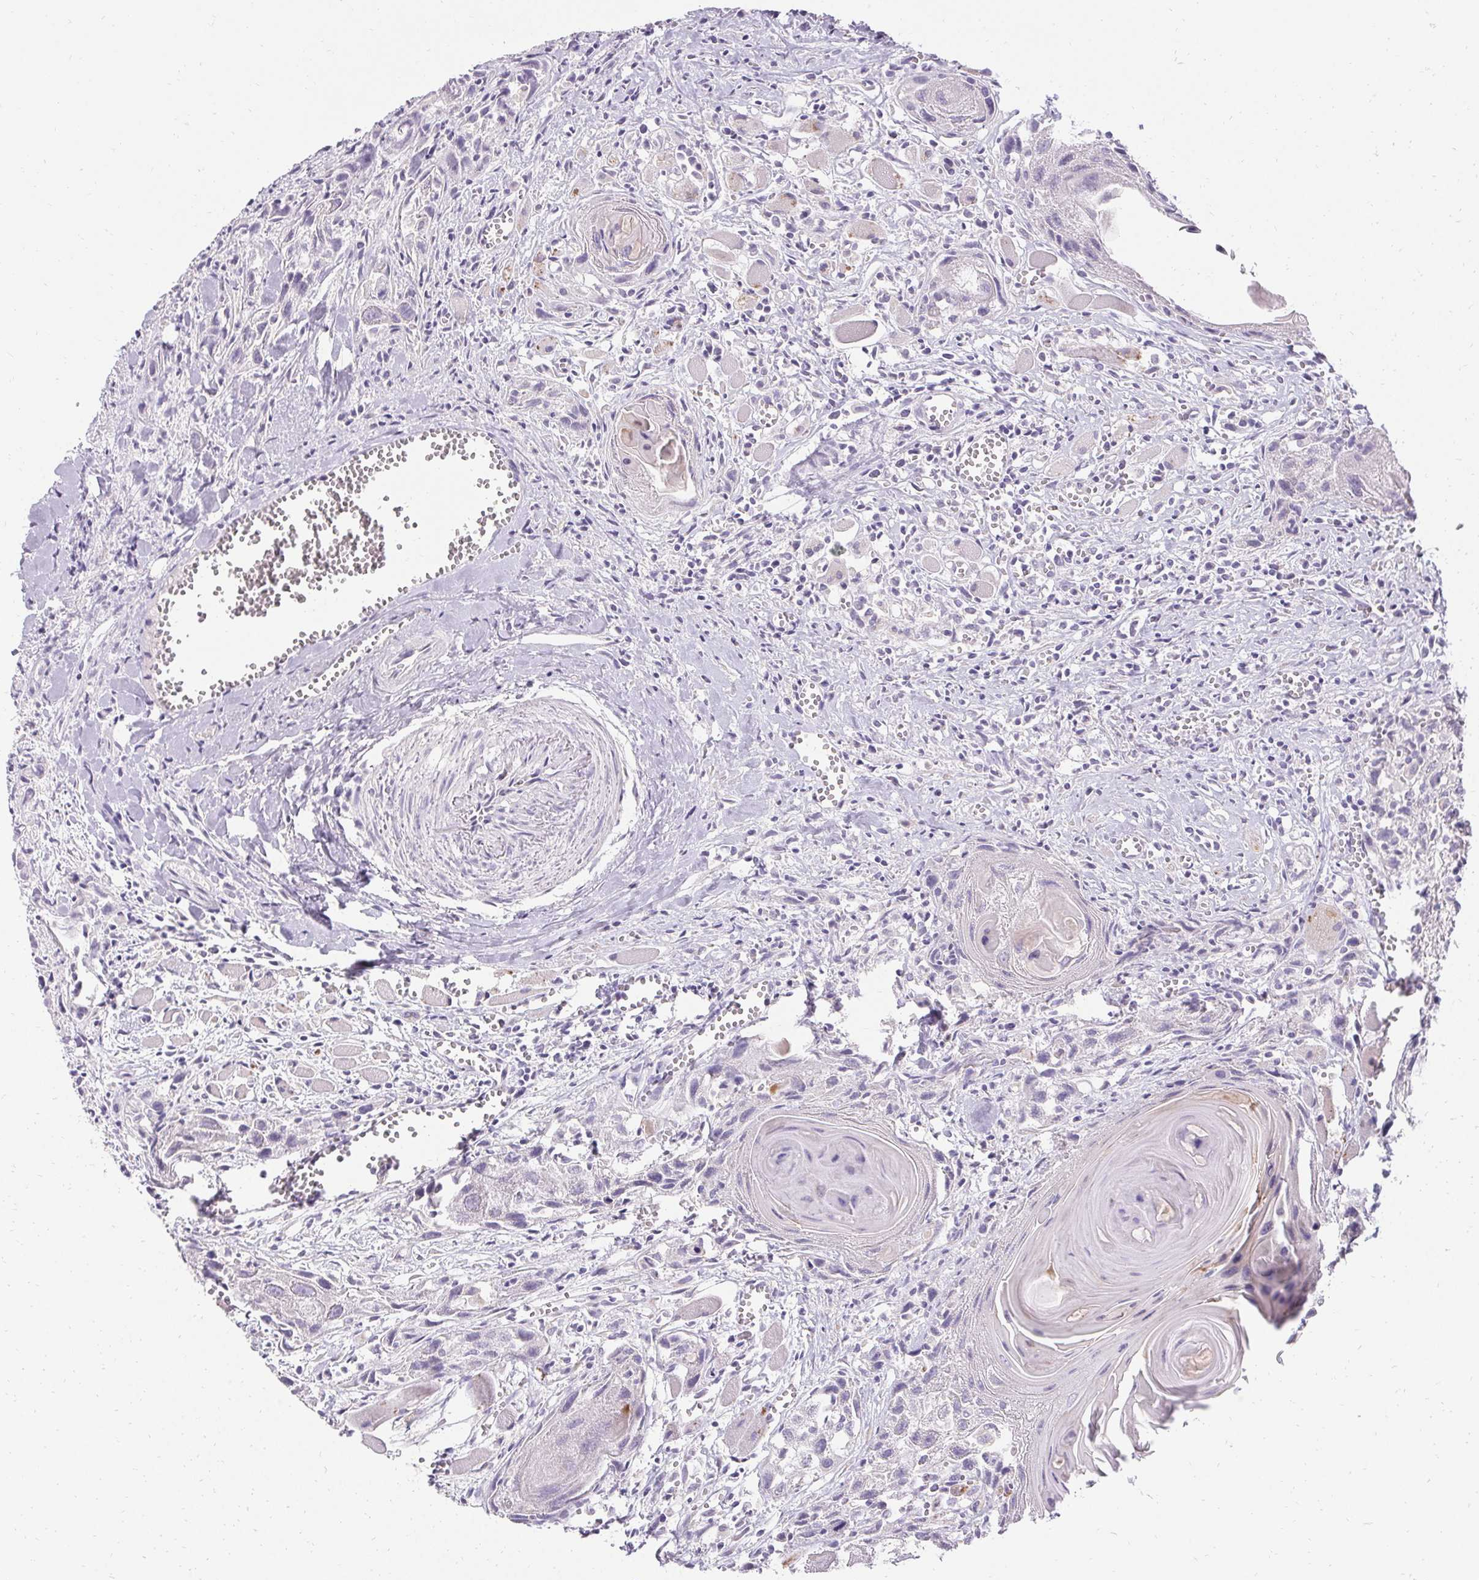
{"staining": {"intensity": "negative", "quantity": "none", "location": "none"}, "tissue": "head and neck cancer", "cell_type": "Tumor cells", "image_type": "cancer", "snomed": [{"axis": "morphology", "description": "Squamous cell carcinoma, NOS"}, {"axis": "topography", "description": "Head-Neck"}], "caption": "Head and neck cancer (squamous cell carcinoma) stained for a protein using IHC displays no expression tumor cells.", "gene": "HSD17B3", "patient": {"sex": "female", "age": 80}}